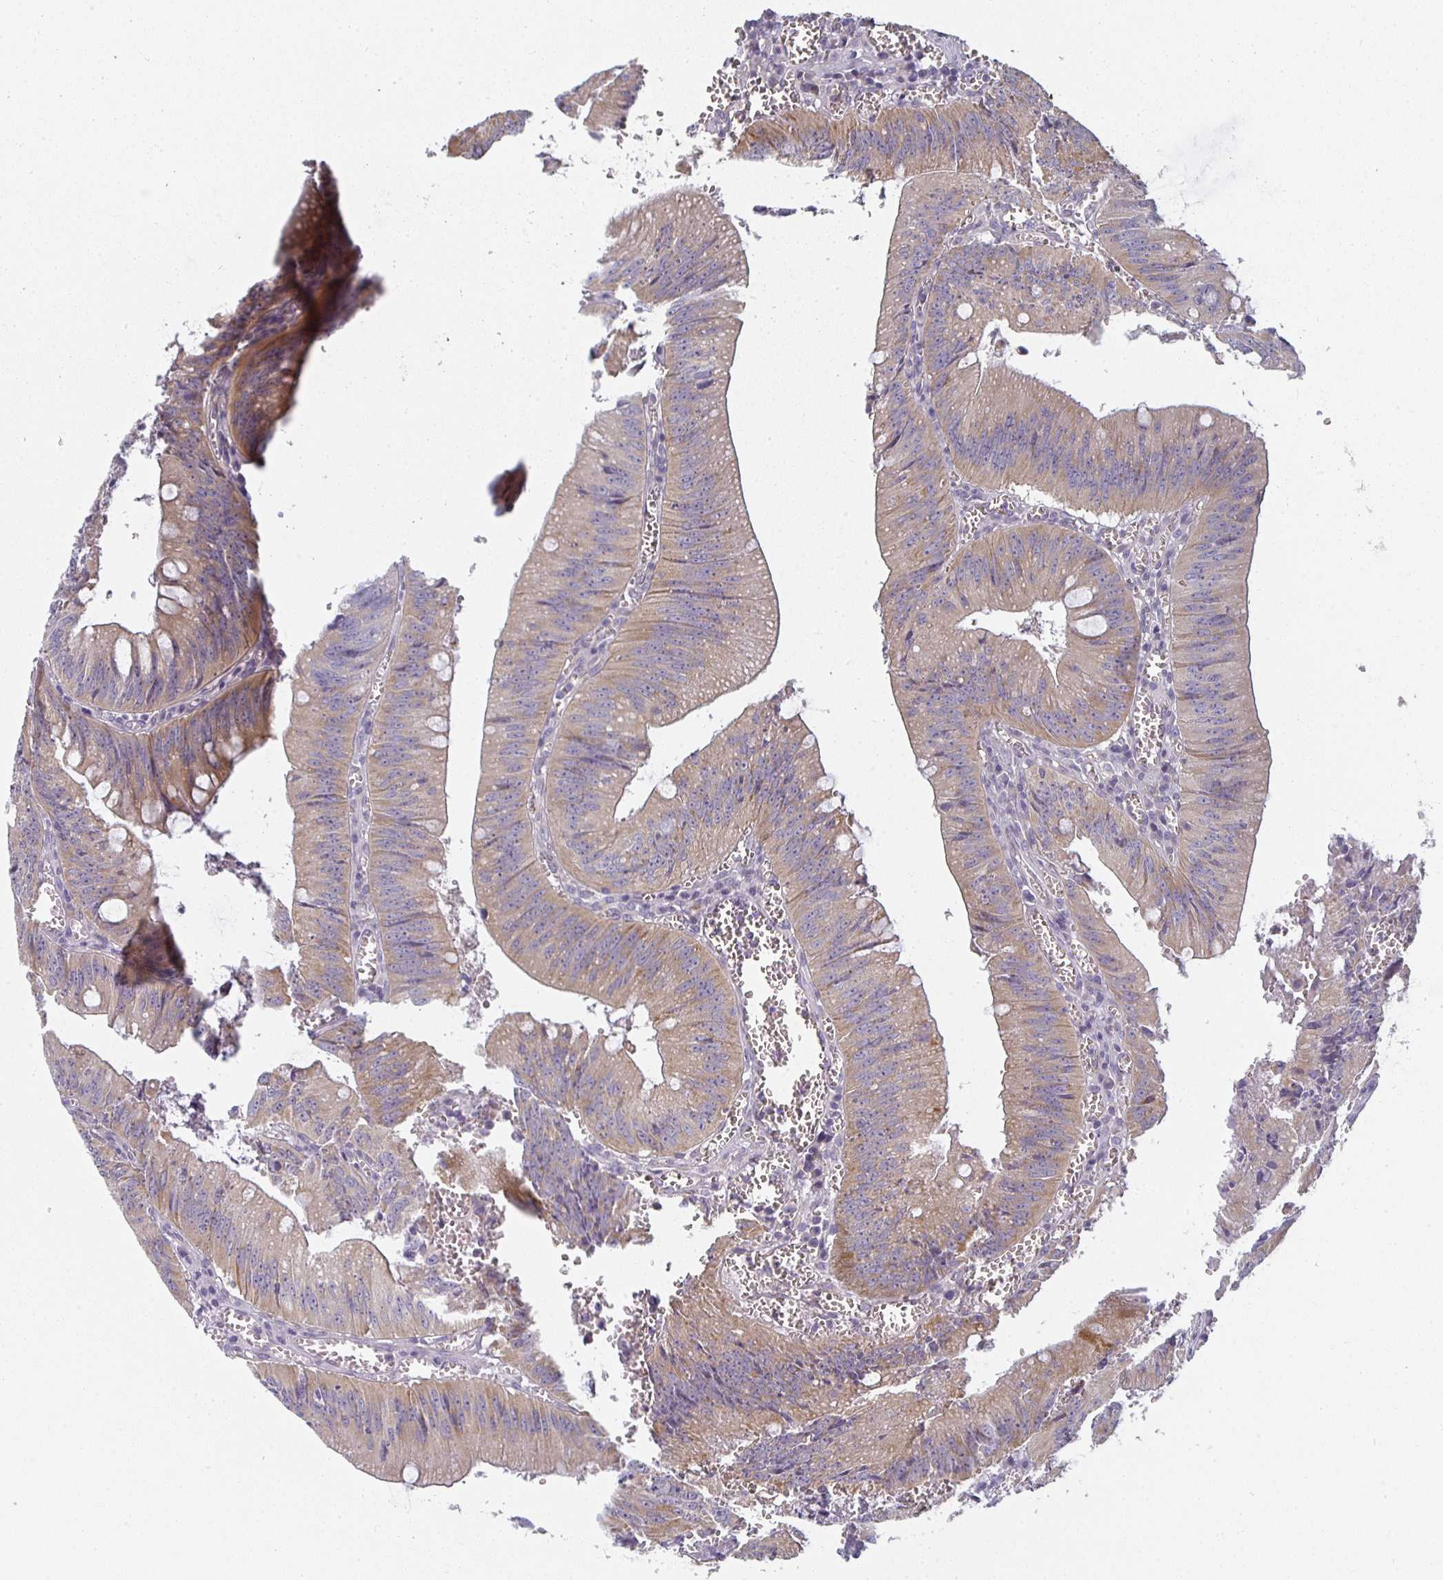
{"staining": {"intensity": "weak", "quantity": "25%-75%", "location": "cytoplasmic/membranous"}, "tissue": "colorectal cancer", "cell_type": "Tumor cells", "image_type": "cancer", "snomed": [{"axis": "morphology", "description": "Adenocarcinoma, NOS"}, {"axis": "topography", "description": "Rectum"}], "caption": "Weak cytoplasmic/membranous protein positivity is appreciated in about 25%-75% of tumor cells in colorectal cancer.", "gene": "CTHRC1", "patient": {"sex": "female", "age": 81}}